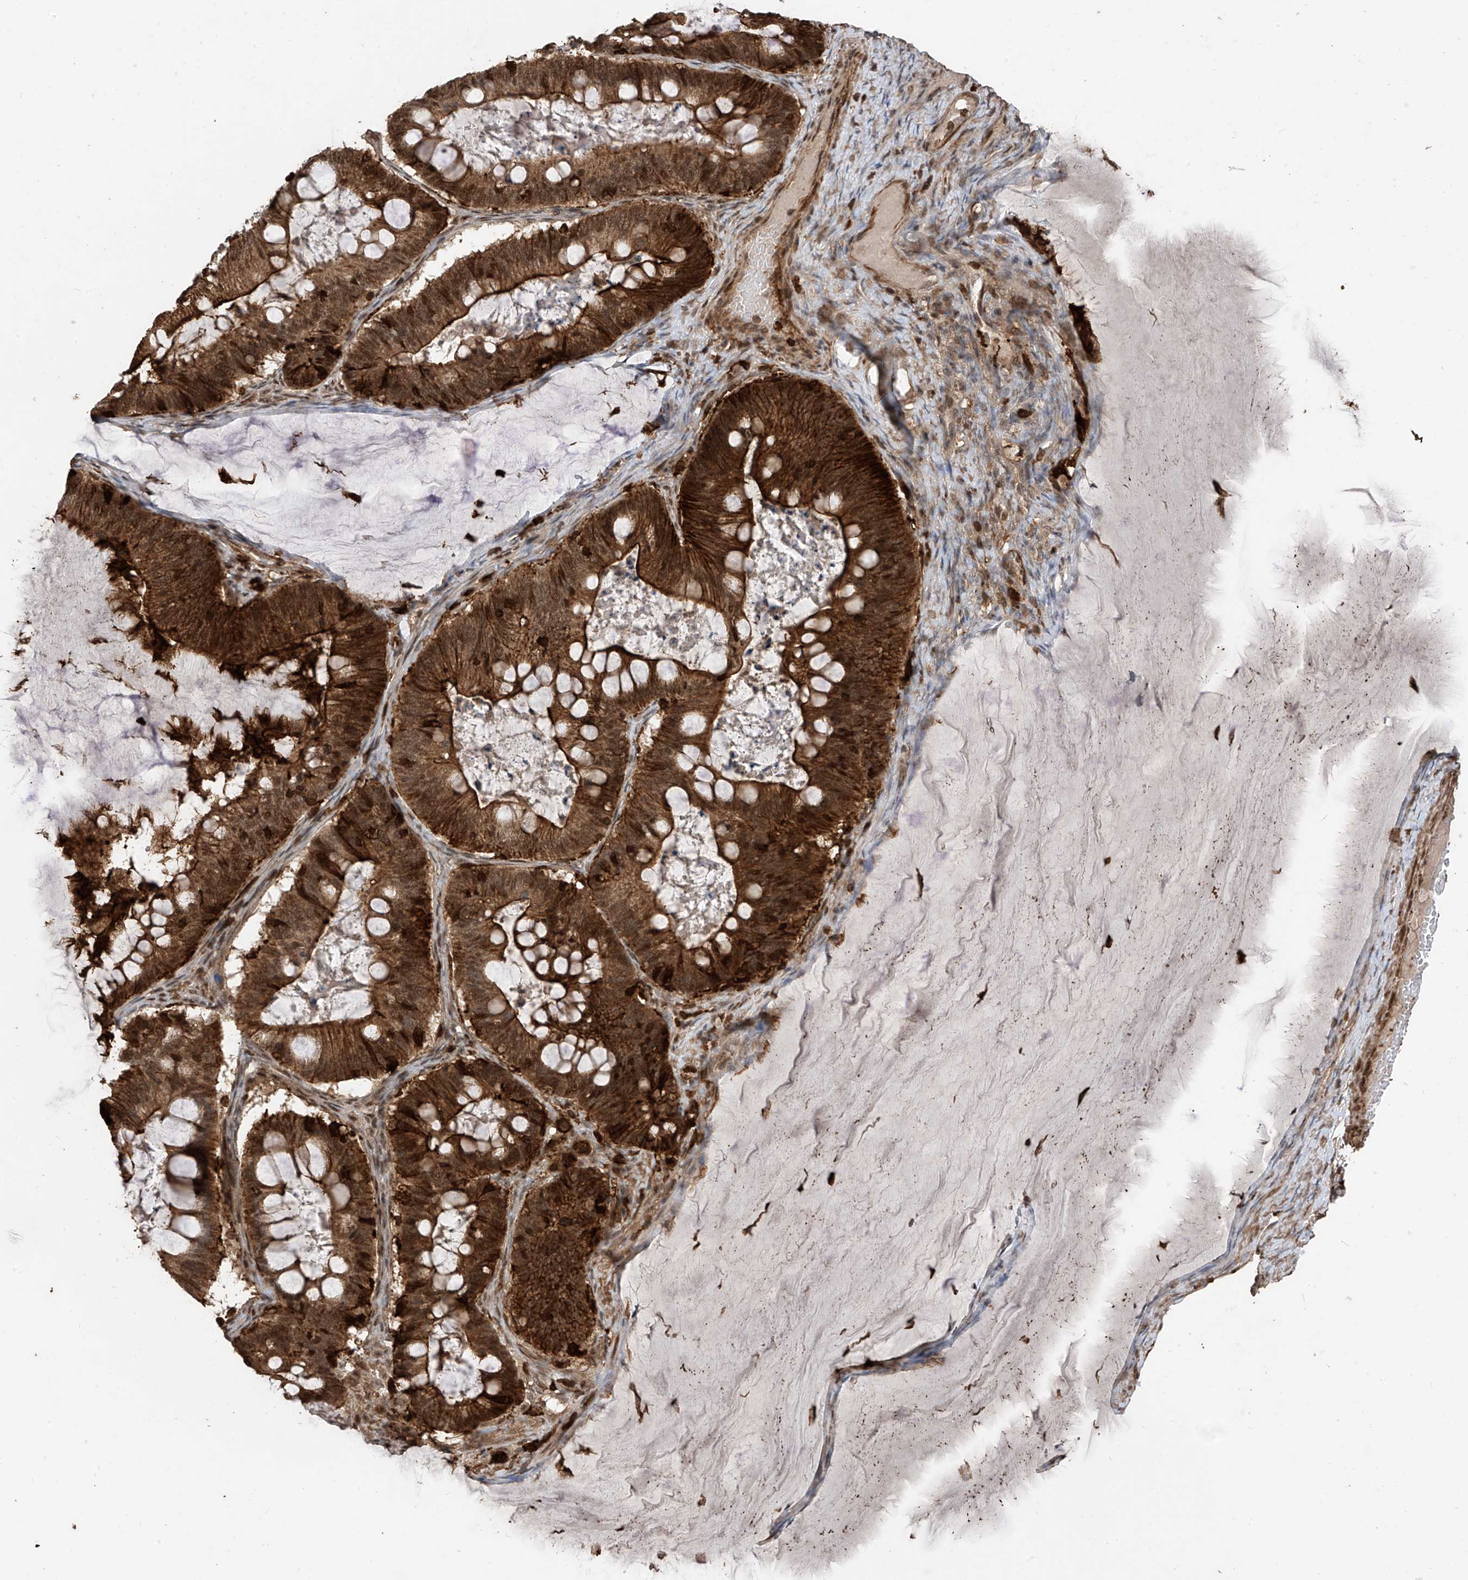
{"staining": {"intensity": "strong", "quantity": ">75%", "location": "cytoplasmic/membranous,nuclear"}, "tissue": "ovarian cancer", "cell_type": "Tumor cells", "image_type": "cancer", "snomed": [{"axis": "morphology", "description": "Cystadenocarcinoma, mucinous, NOS"}, {"axis": "topography", "description": "Ovary"}], "caption": "Tumor cells reveal high levels of strong cytoplasmic/membranous and nuclear expression in approximately >75% of cells in human ovarian cancer.", "gene": "MICAL1", "patient": {"sex": "female", "age": 61}}